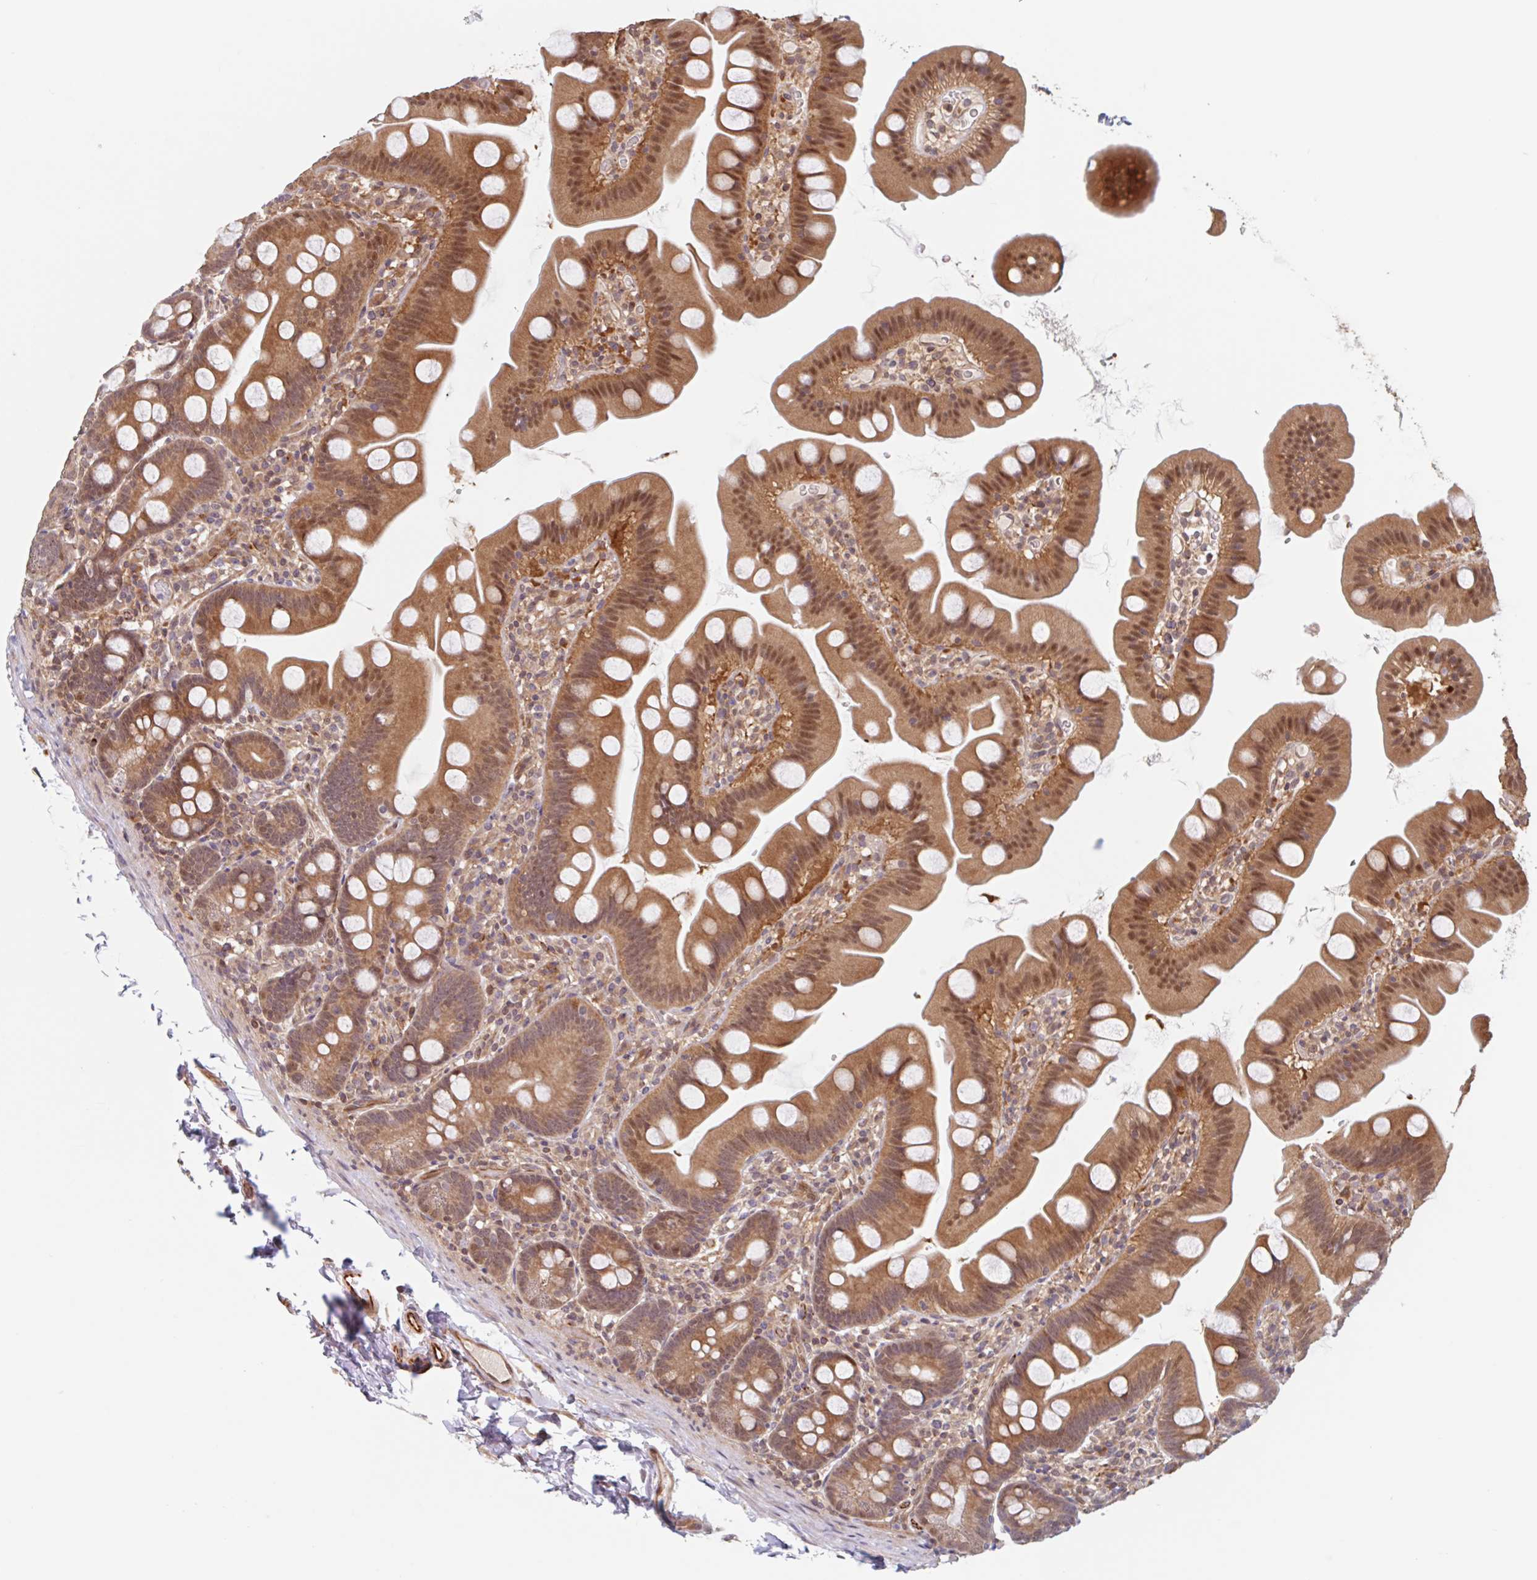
{"staining": {"intensity": "moderate", "quantity": ">75%", "location": "cytoplasmic/membranous,nuclear"}, "tissue": "small intestine", "cell_type": "Glandular cells", "image_type": "normal", "snomed": [{"axis": "morphology", "description": "Normal tissue, NOS"}, {"axis": "topography", "description": "Small intestine"}], "caption": "The image exhibits immunohistochemical staining of benign small intestine. There is moderate cytoplasmic/membranous,nuclear positivity is present in about >75% of glandular cells. (DAB (3,3'-diaminobenzidine) IHC, brown staining for protein, blue staining for nuclei).", "gene": "NUB1", "patient": {"sex": "female", "age": 68}}